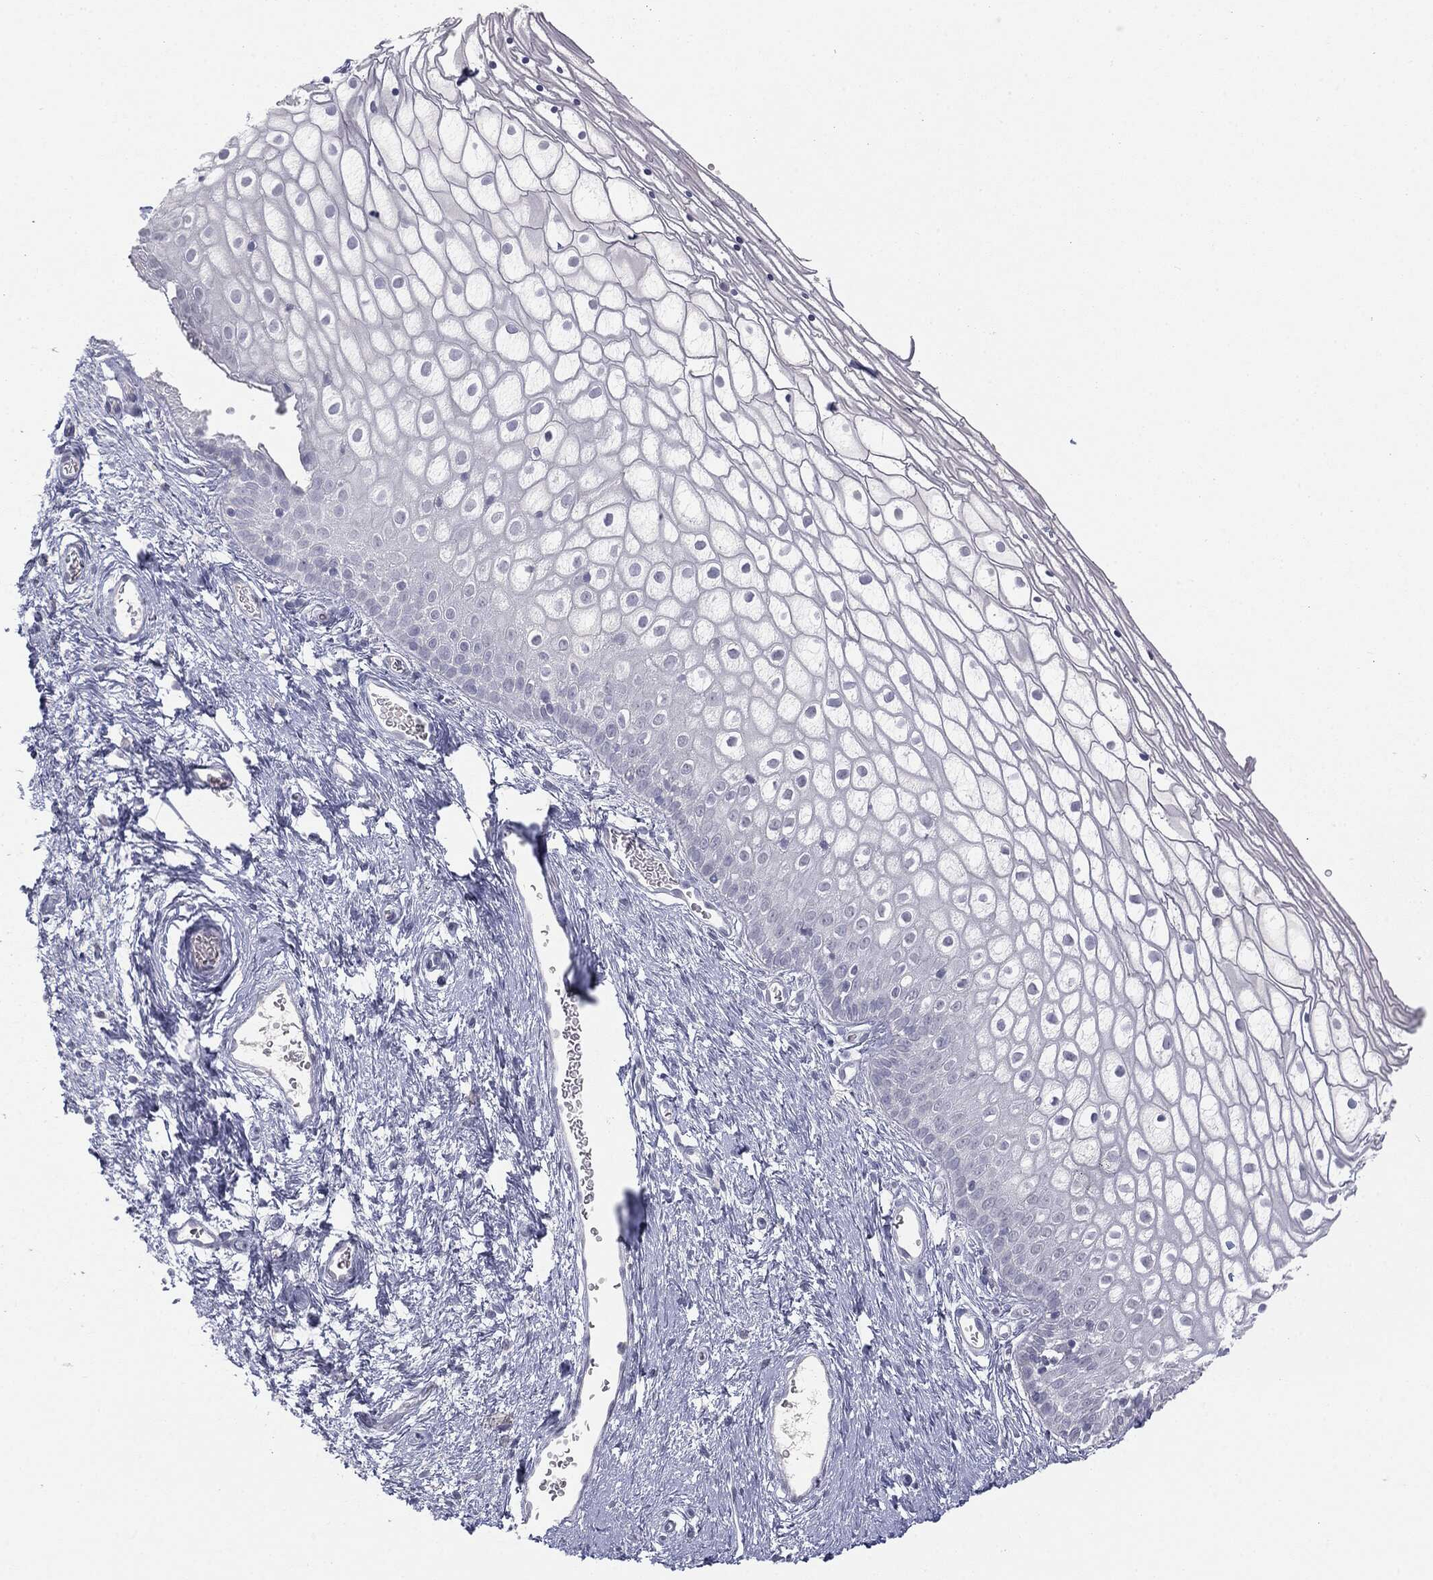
{"staining": {"intensity": "negative", "quantity": "none", "location": "none"}, "tissue": "vagina", "cell_type": "Squamous epithelial cells", "image_type": "normal", "snomed": [{"axis": "morphology", "description": "Normal tissue, NOS"}, {"axis": "topography", "description": "Vagina"}], "caption": "A high-resolution micrograph shows immunohistochemistry (IHC) staining of normal vagina, which shows no significant expression in squamous epithelial cells.", "gene": "MUC1", "patient": {"sex": "female", "age": 32}}